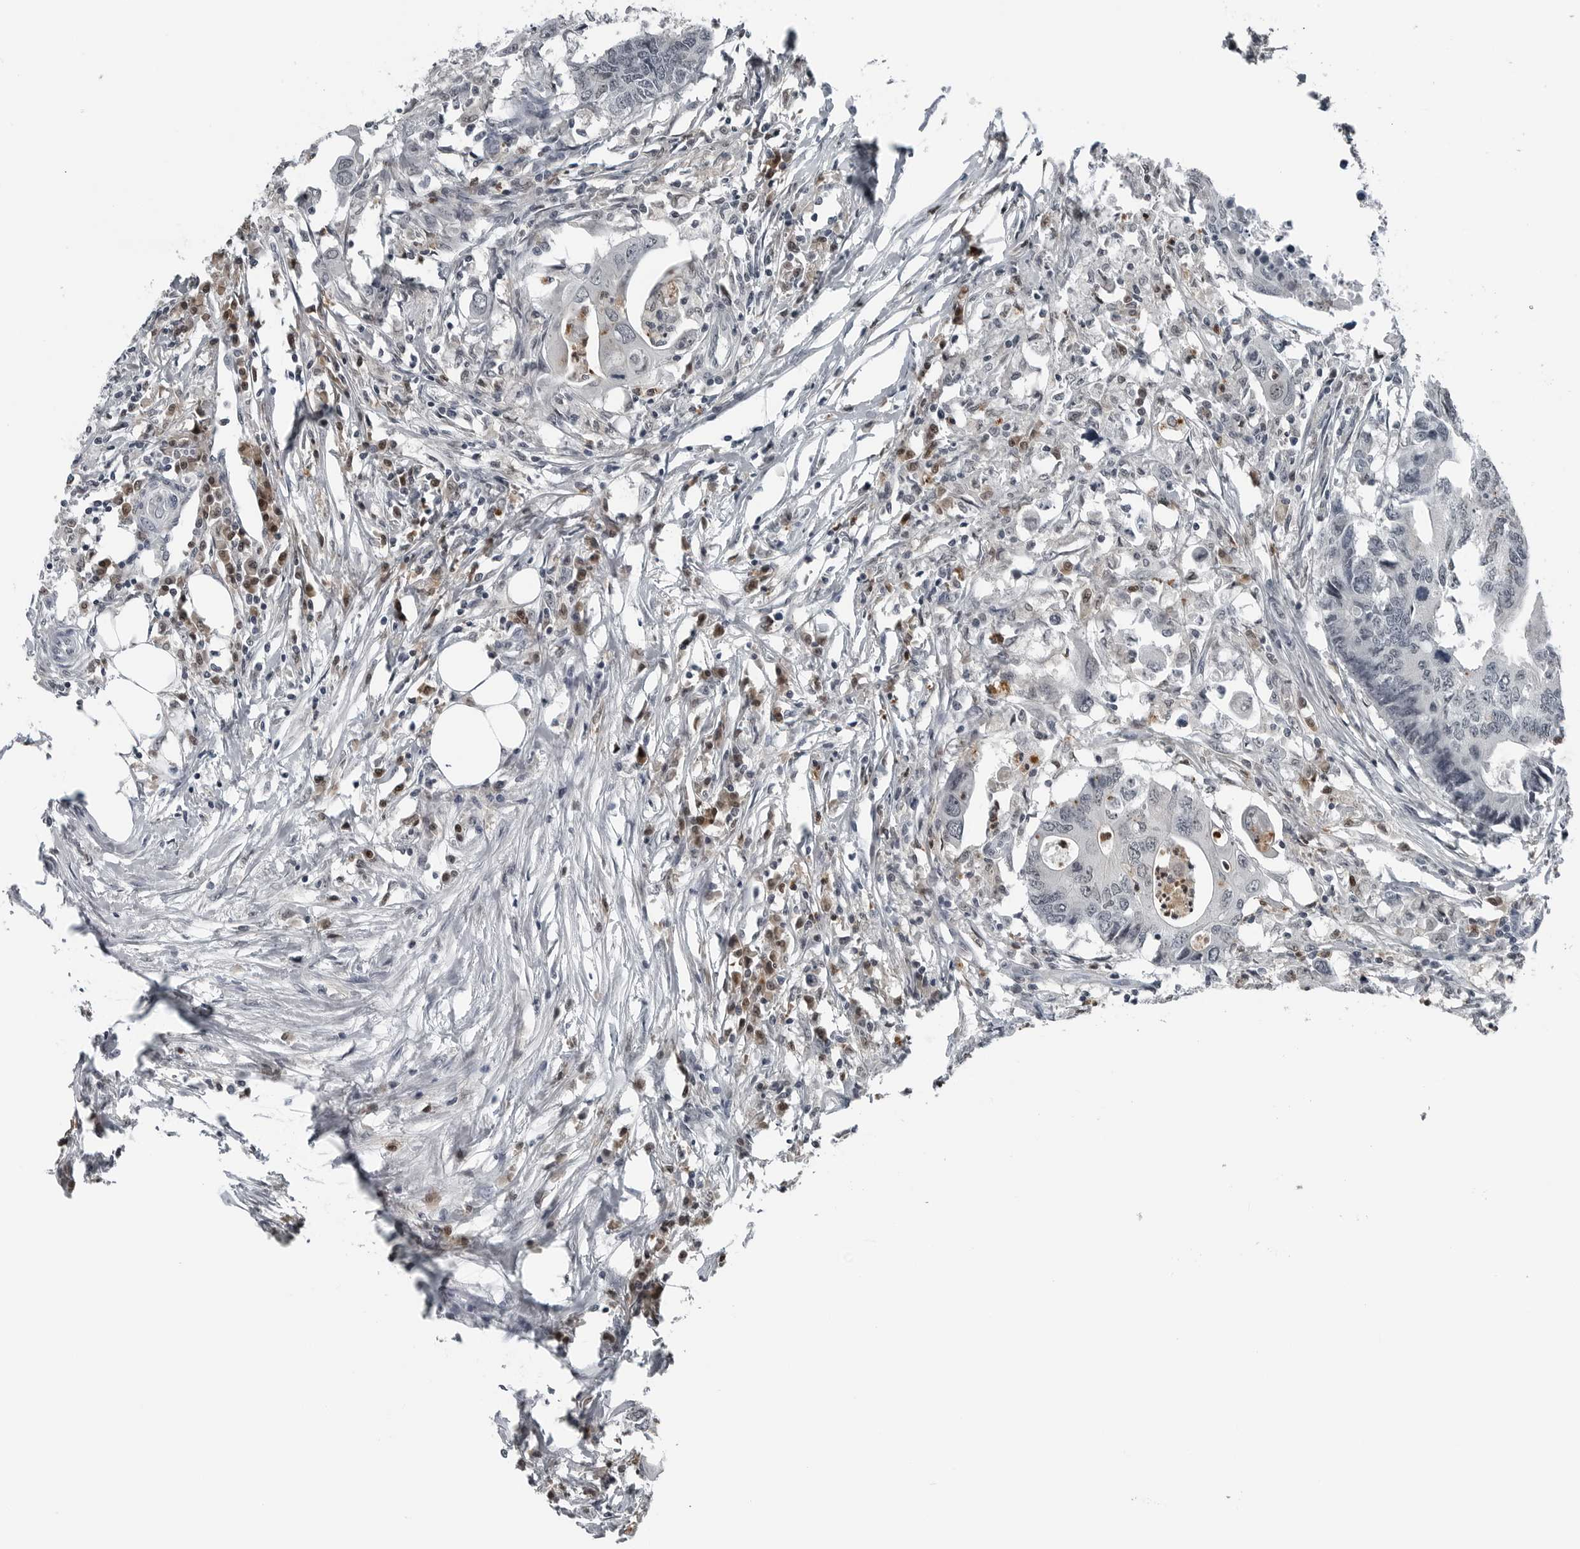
{"staining": {"intensity": "negative", "quantity": "none", "location": "none"}, "tissue": "colorectal cancer", "cell_type": "Tumor cells", "image_type": "cancer", "snomed": [{"axis": "morphology", "description": "Adenocarcinoma, NOS"}, {"axis": "topography", "description": "Colon"}], "caption": "Immunohistochemistry photomicrograph of neoplastic tissue: human adenocarcinoma (colorectal) stained with DAB (3,3'-diaminobenzidine) shows no significant protein expression in tumor cells.", "gene": "AKR1A1", "patient": {"sex": "male", "age": 71}}